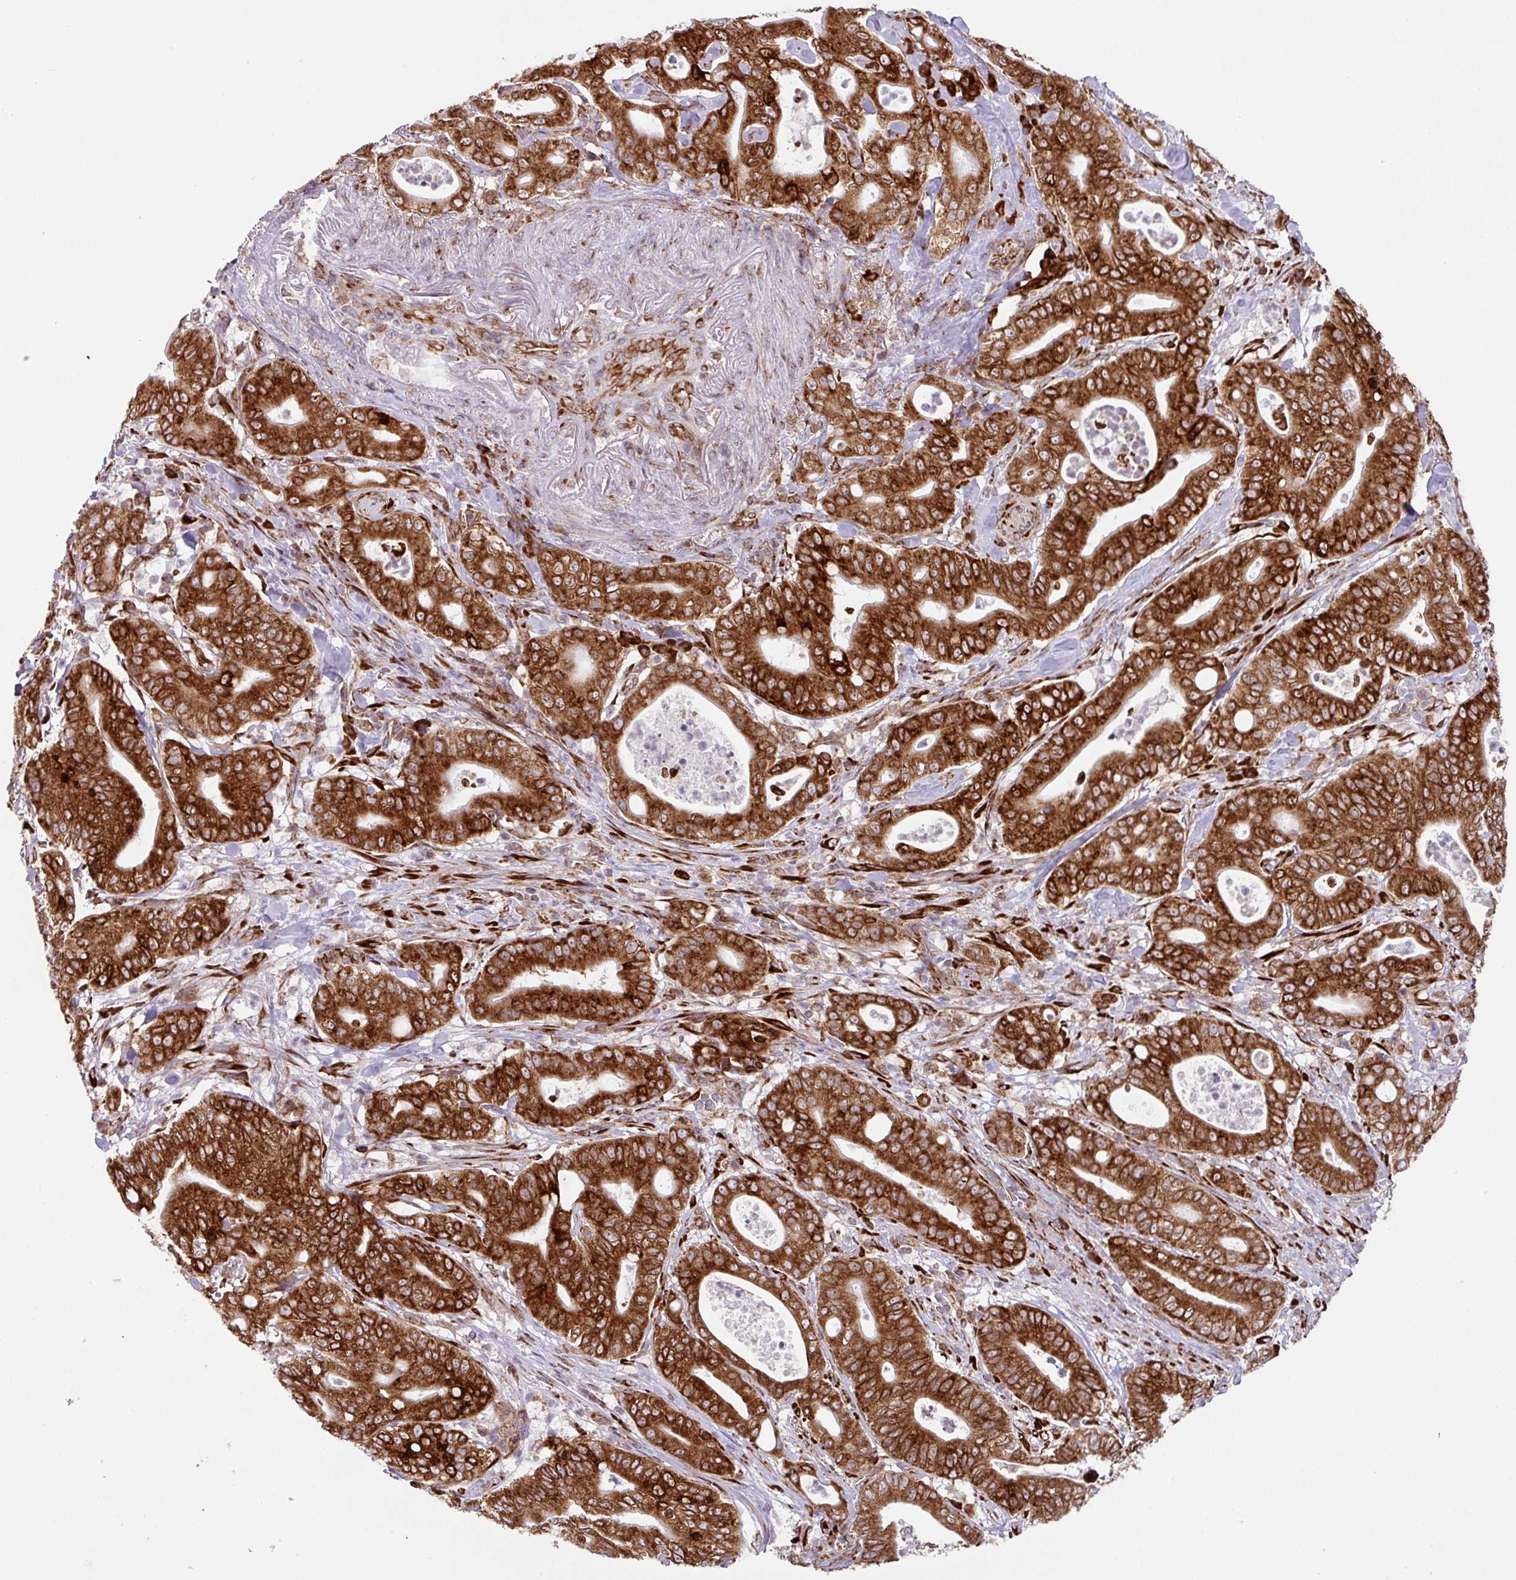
{"staining": {"intensity": "strong", "quantity": ">75%", "location": "cytoplasmic/membranous"}, "tissue": "pancreatic cancer", "cell_type": "Tumor cells", "image_type": "cancer", "snomed": [{"axis": "morphology", "description": "Adenocarcinoma, NOS"}, {"axis": "topography", "description": "Pancreas"}], "caption": "Immunohistochemistry photomicrograph of neoplastic tissue: human pancreatic cancer (adenocarcinoma) stained using immunohistochemistry (IHC) demonstrates high levels of strong protein expression localized specifically in the cytoplasmic/membranous of tumor cells, appearing as a cytoplasmic/membranous brown color.", "gene": "SLC39A7", "patient": {"sex": "male", "age": 71}}